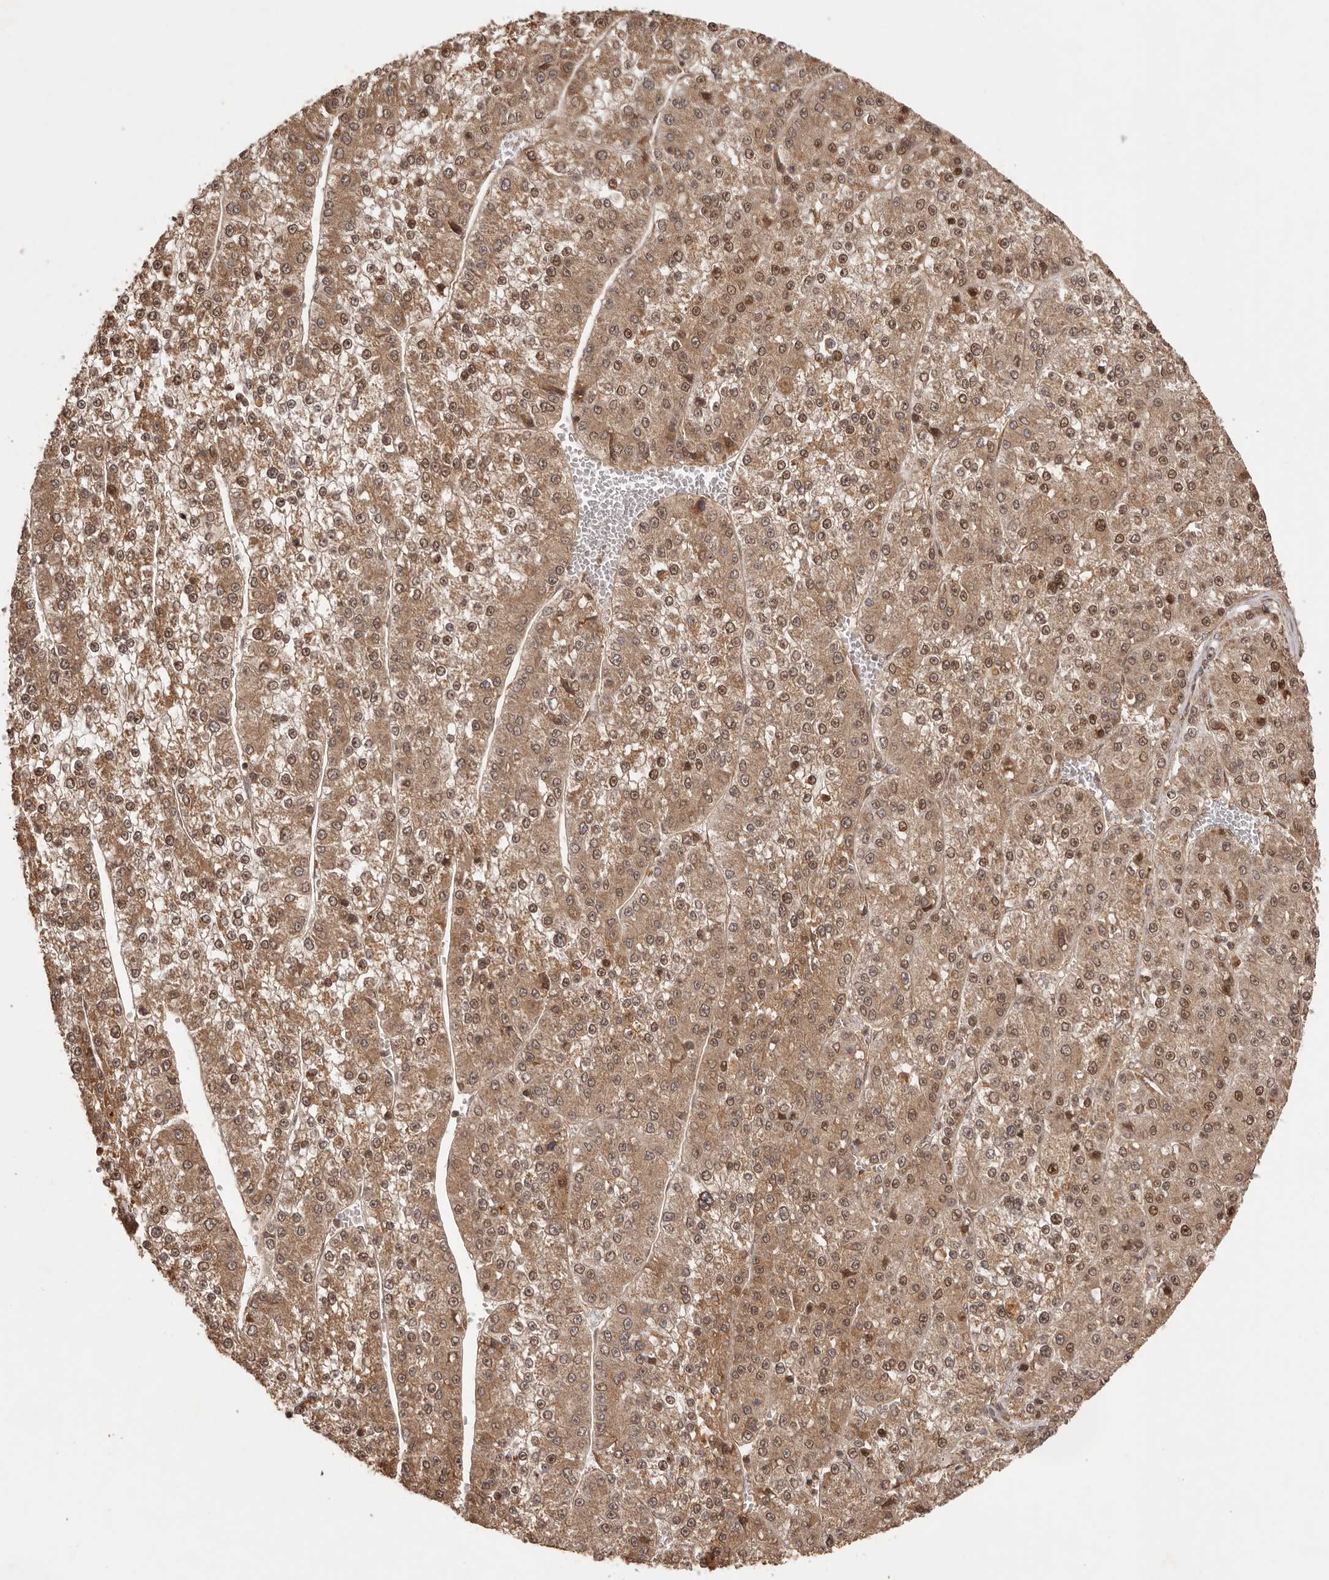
{"staining": {"intensity": "moderate", "quantity": ">75%", "location": "cytoplasmic/membranous,nuclear"}, "tissue": "liver cancer", "cell_type": "Tumor cells", "image_type": "cancer", "snomed": [{"axis": "morphology", "description": "Carcinoma, Hepatocellular, NOS"}, {"axis": "topography", "description": "Liver"}], "caption": "The image shows a brown stain indicating the presence of a protein in the cytoplasmic/membranous and nuclear of tumor cells in liver cancer (hepatocellular carcinoma). The staining was performed using DAB to visualize the protein expression in brown, while the nuclei were stained in blue with hematoxylin (Magnification: 20x).", "gene": "UBR2", "patient": {"sex": "female", "age": 73}}